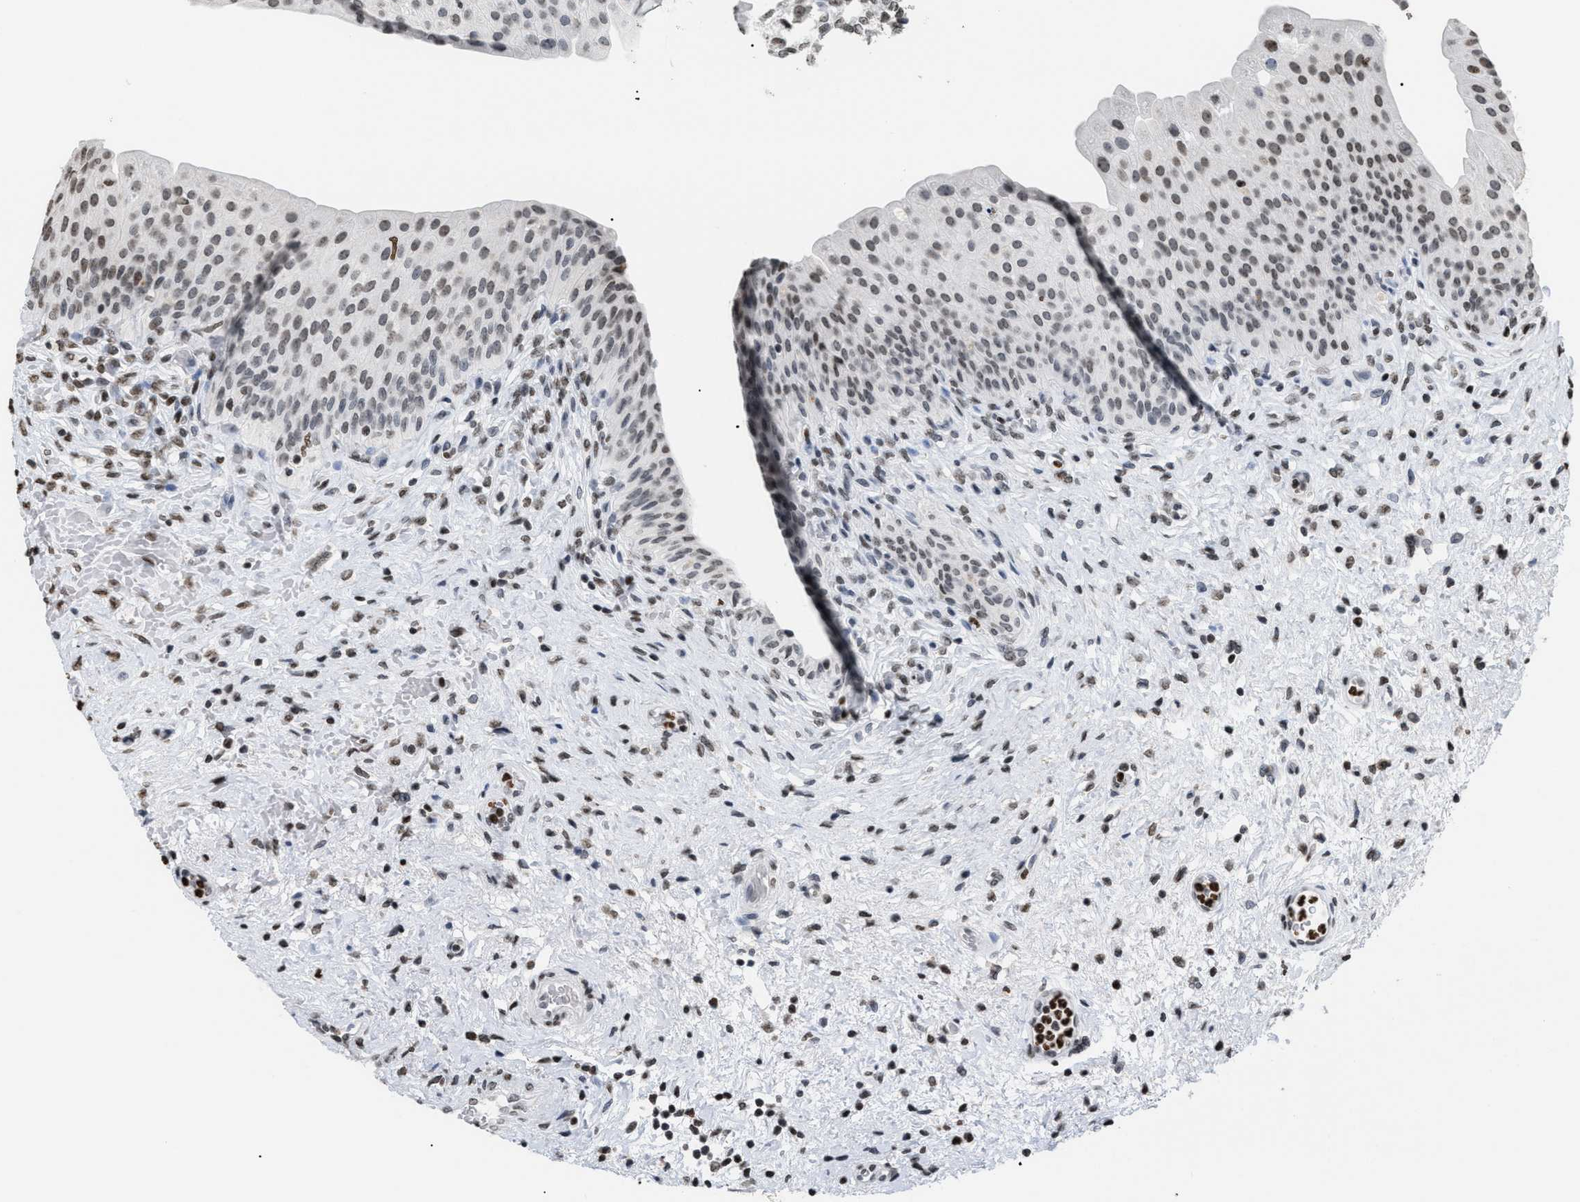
{"staining": {"intensity": "weak", "quantity": ">75%", "location": "nuclear"}, "tissue": "urinary bladder", "cell_type": "Urothelial cells", "image_type": "normal", "snomed": [{"axis": "morphology", "description": "Normal tissue, NOS"}, {"axis": "topography", "description": "Urinary bladder"}], "caption": "Urinary bladder stained for a protein demonstrates weak nuclear positivity in urothelial cells. Nuclei are stained in blue.", "gene": "HMGN2", "patient": {"sex": "male", "age": 46}}